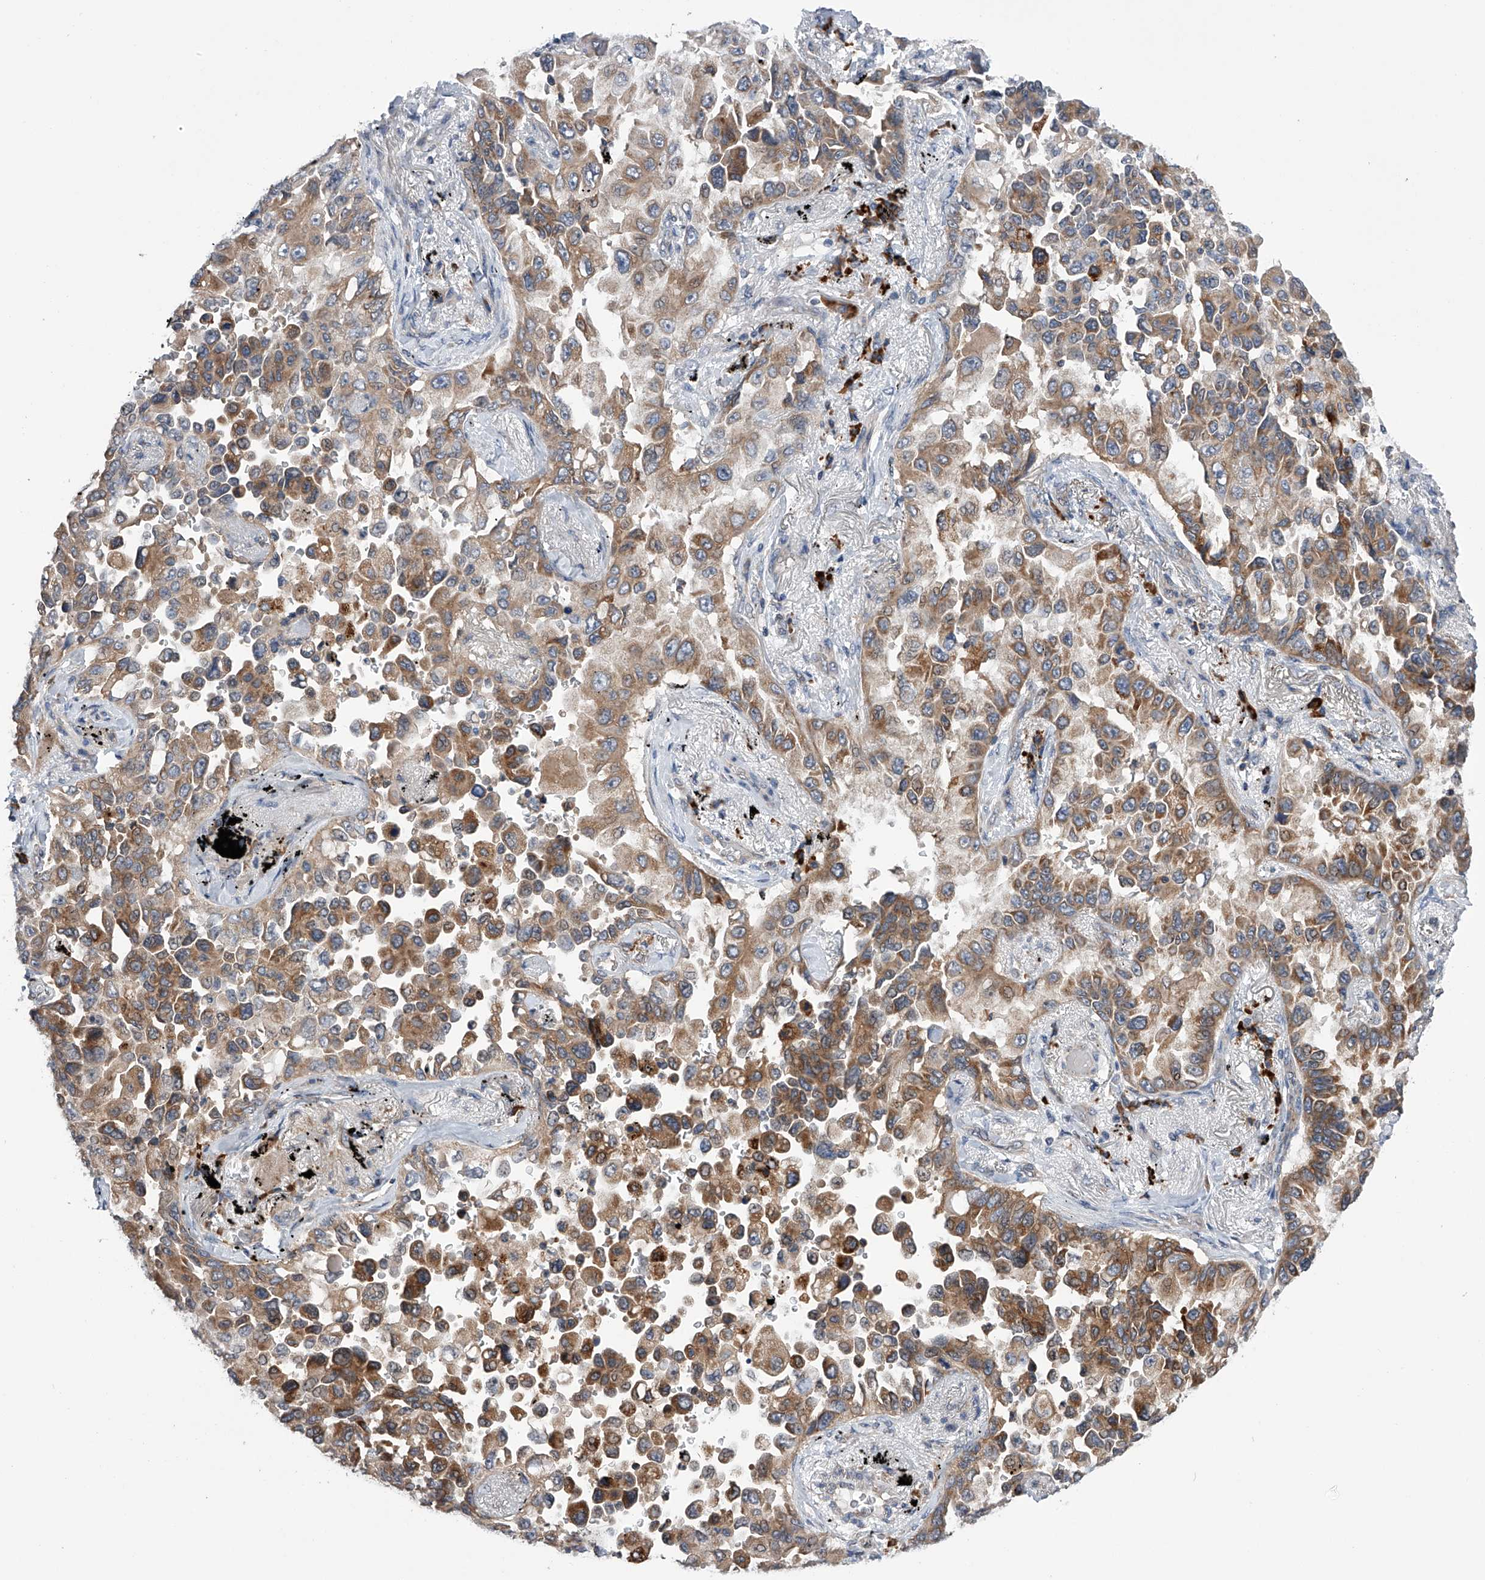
{"staining": {"intensity": "moderate", "quantity": ">75%", "location": "cytoplasmic/membranous"}, "tissue": "lung cancer", "cell_type": "Tumor cells", "image_type": "cancer", "snomed": [{"axis": "morphology", "description": "Adenocarcinoma, NOS"}, {"axis": "topography", "description": "Lung"}], "caption": "The histopathology image shows immunohistochemical staining of lung cancer. There is moderate cytoplasmic/membranous staining is identified in approximately >75% of tumor cells.", "gene": "SPOCK1", "patient": {"sex": "female", "age": 67}}